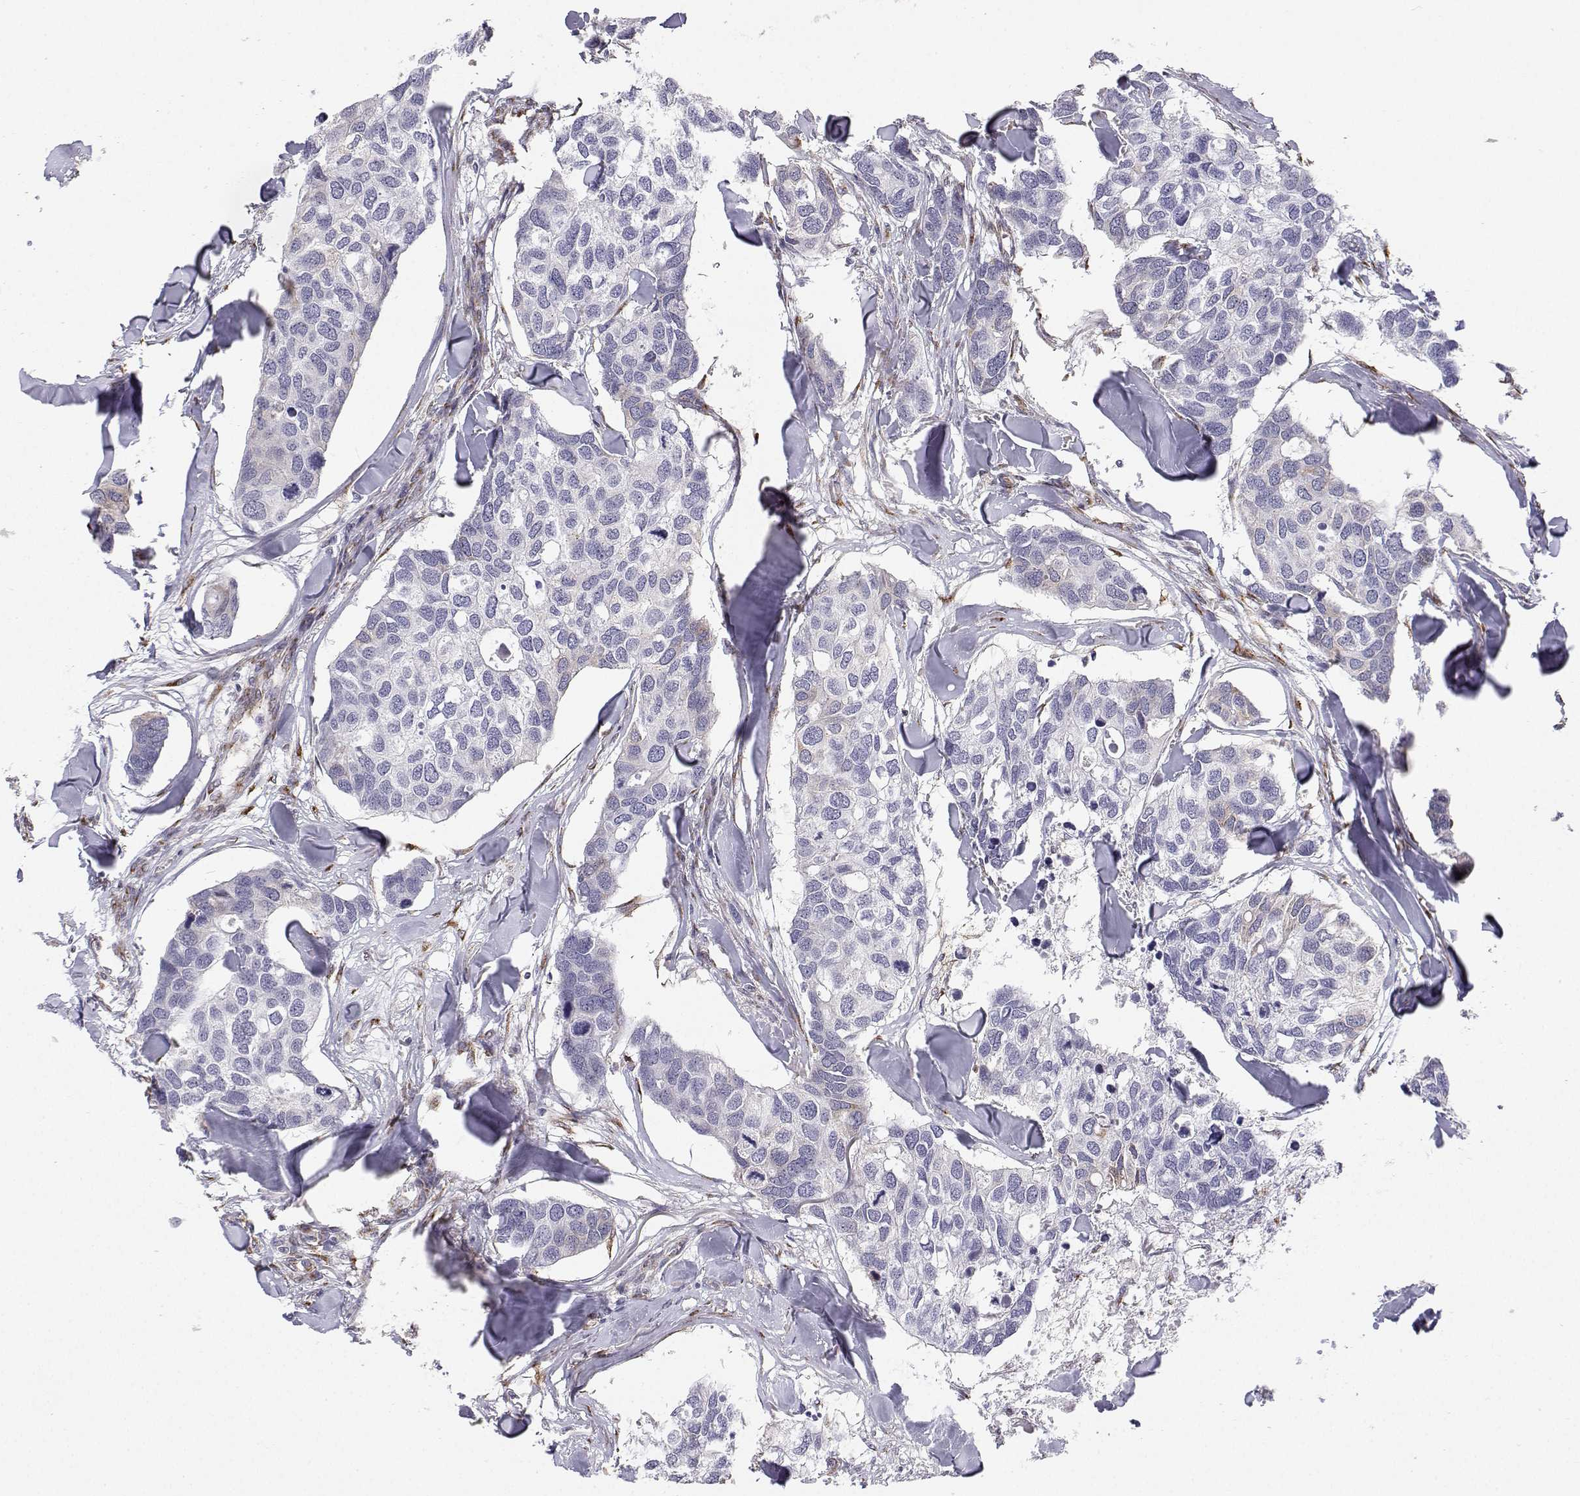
{"staining": {"intensity": "negative", "quantity": "none", "location": "none"}, "tissue": "breast cancer", "cell_type": "Tumor cells", "image_type": "cancer", "snomed": [{"axis": "morphology", "description": "Duct carcinoma"}, {"axis": "topography", "description": "Breast"}], "caption": "DAB immunohistochemical staining of human infiltrating ductal carcinoma (breast) exhibits no significant staining in tumor cells.", "gene": "STARD13", "patient": {"sex": "female", "age": 83}}